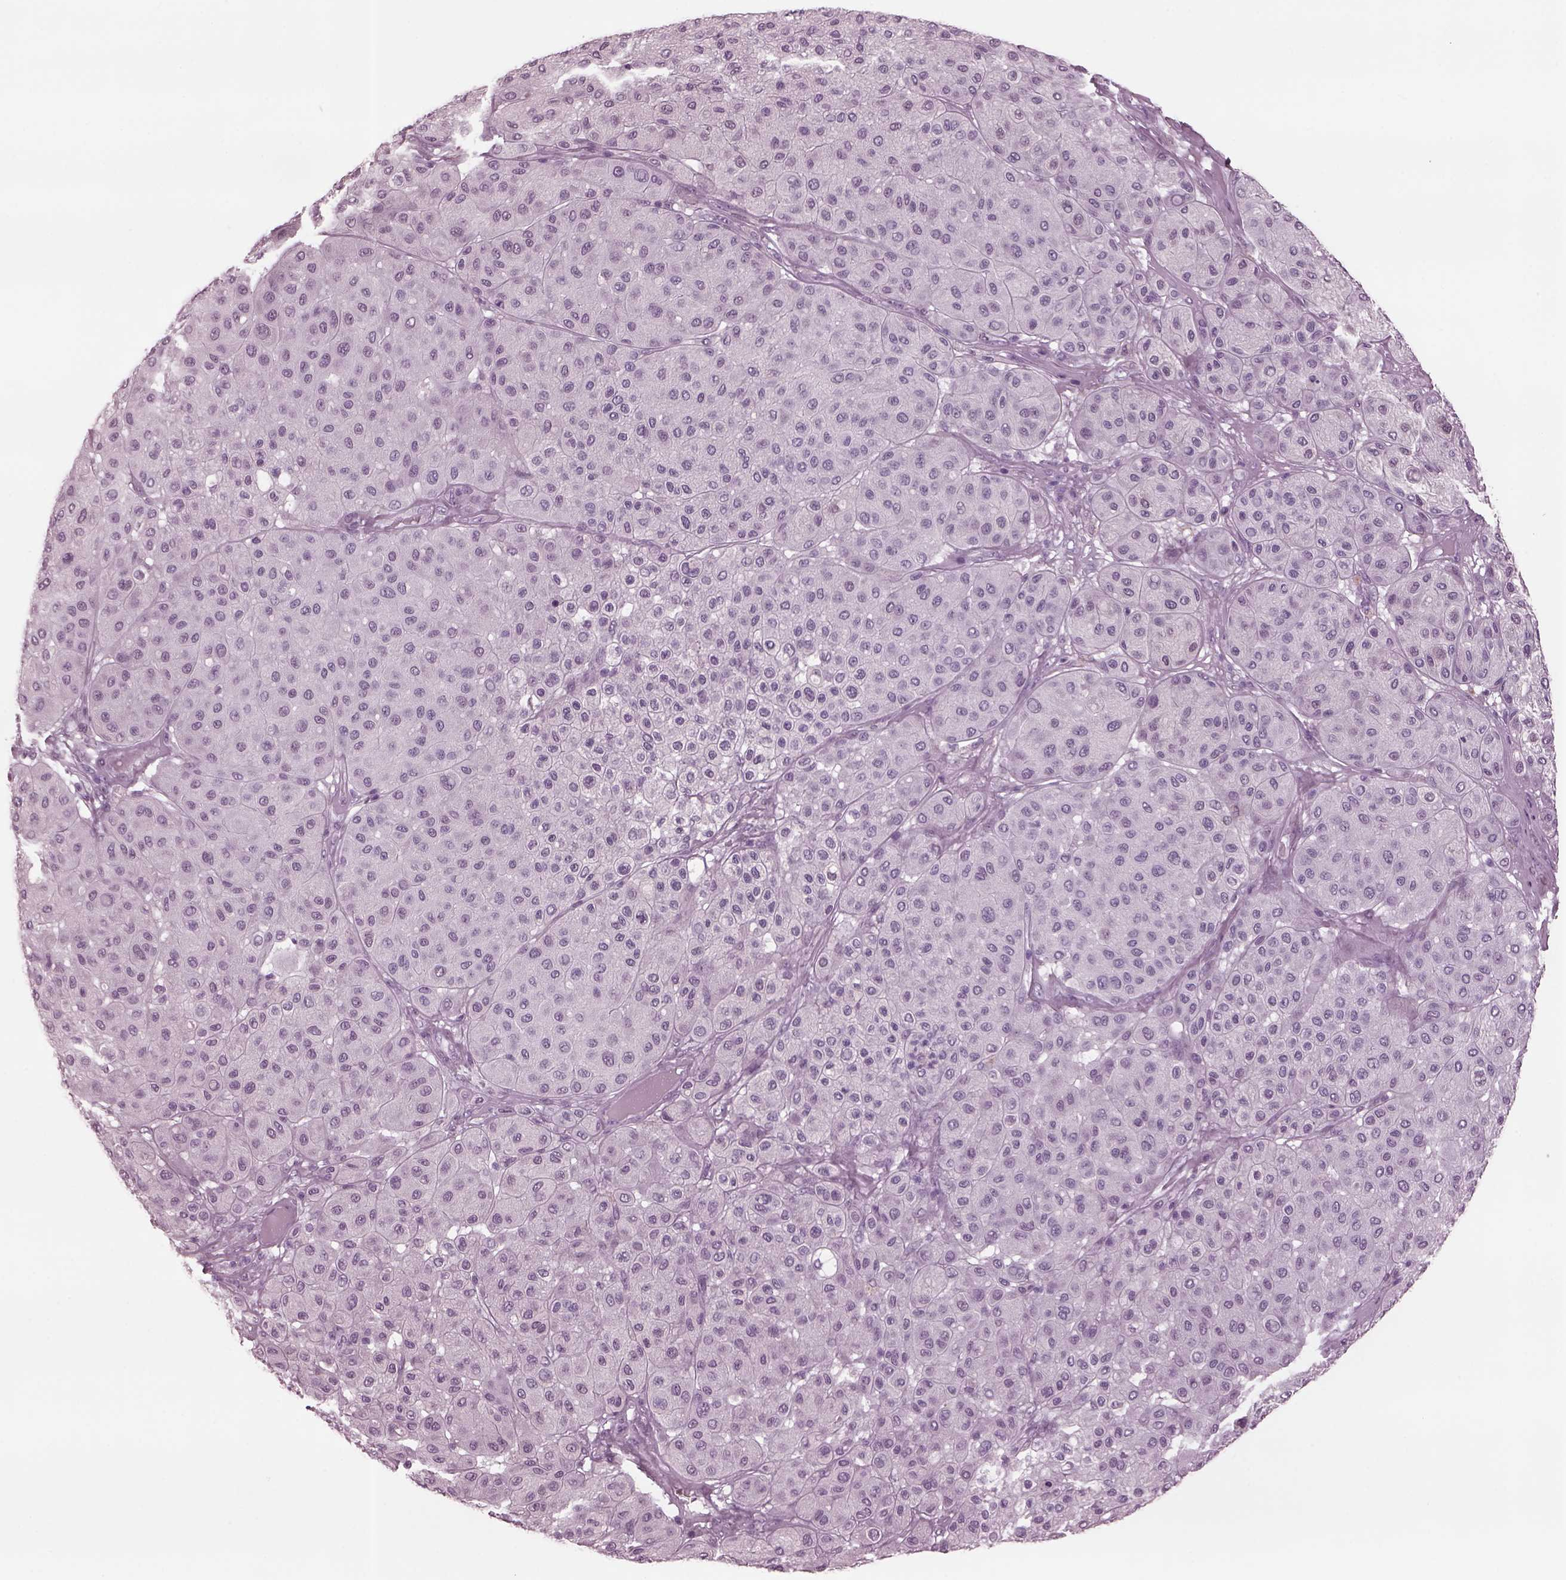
{"staining": {"intensity": "negative", "quantity": "none", "location": "none"}, "tissue": "melanoma", "cell_type": "Tumor cells", "image_type": "cancer", "snomed": [{"axis": "morphology", "description": "Malignant melanoma, Metastatic site"}, {"axis": "topography", "description": "Smooth muscle"}], "caption": "Tumor cells show no significant positivity in melanoma. Brightfield microscopy of immunohistochemistry stained with DAB (3,3'-diaminobenzidine) (brown) and hematoxylin (blue), captured at high magnification.", "gene": "TPPP2", "patient": {"sex": "male", "age": 41}}